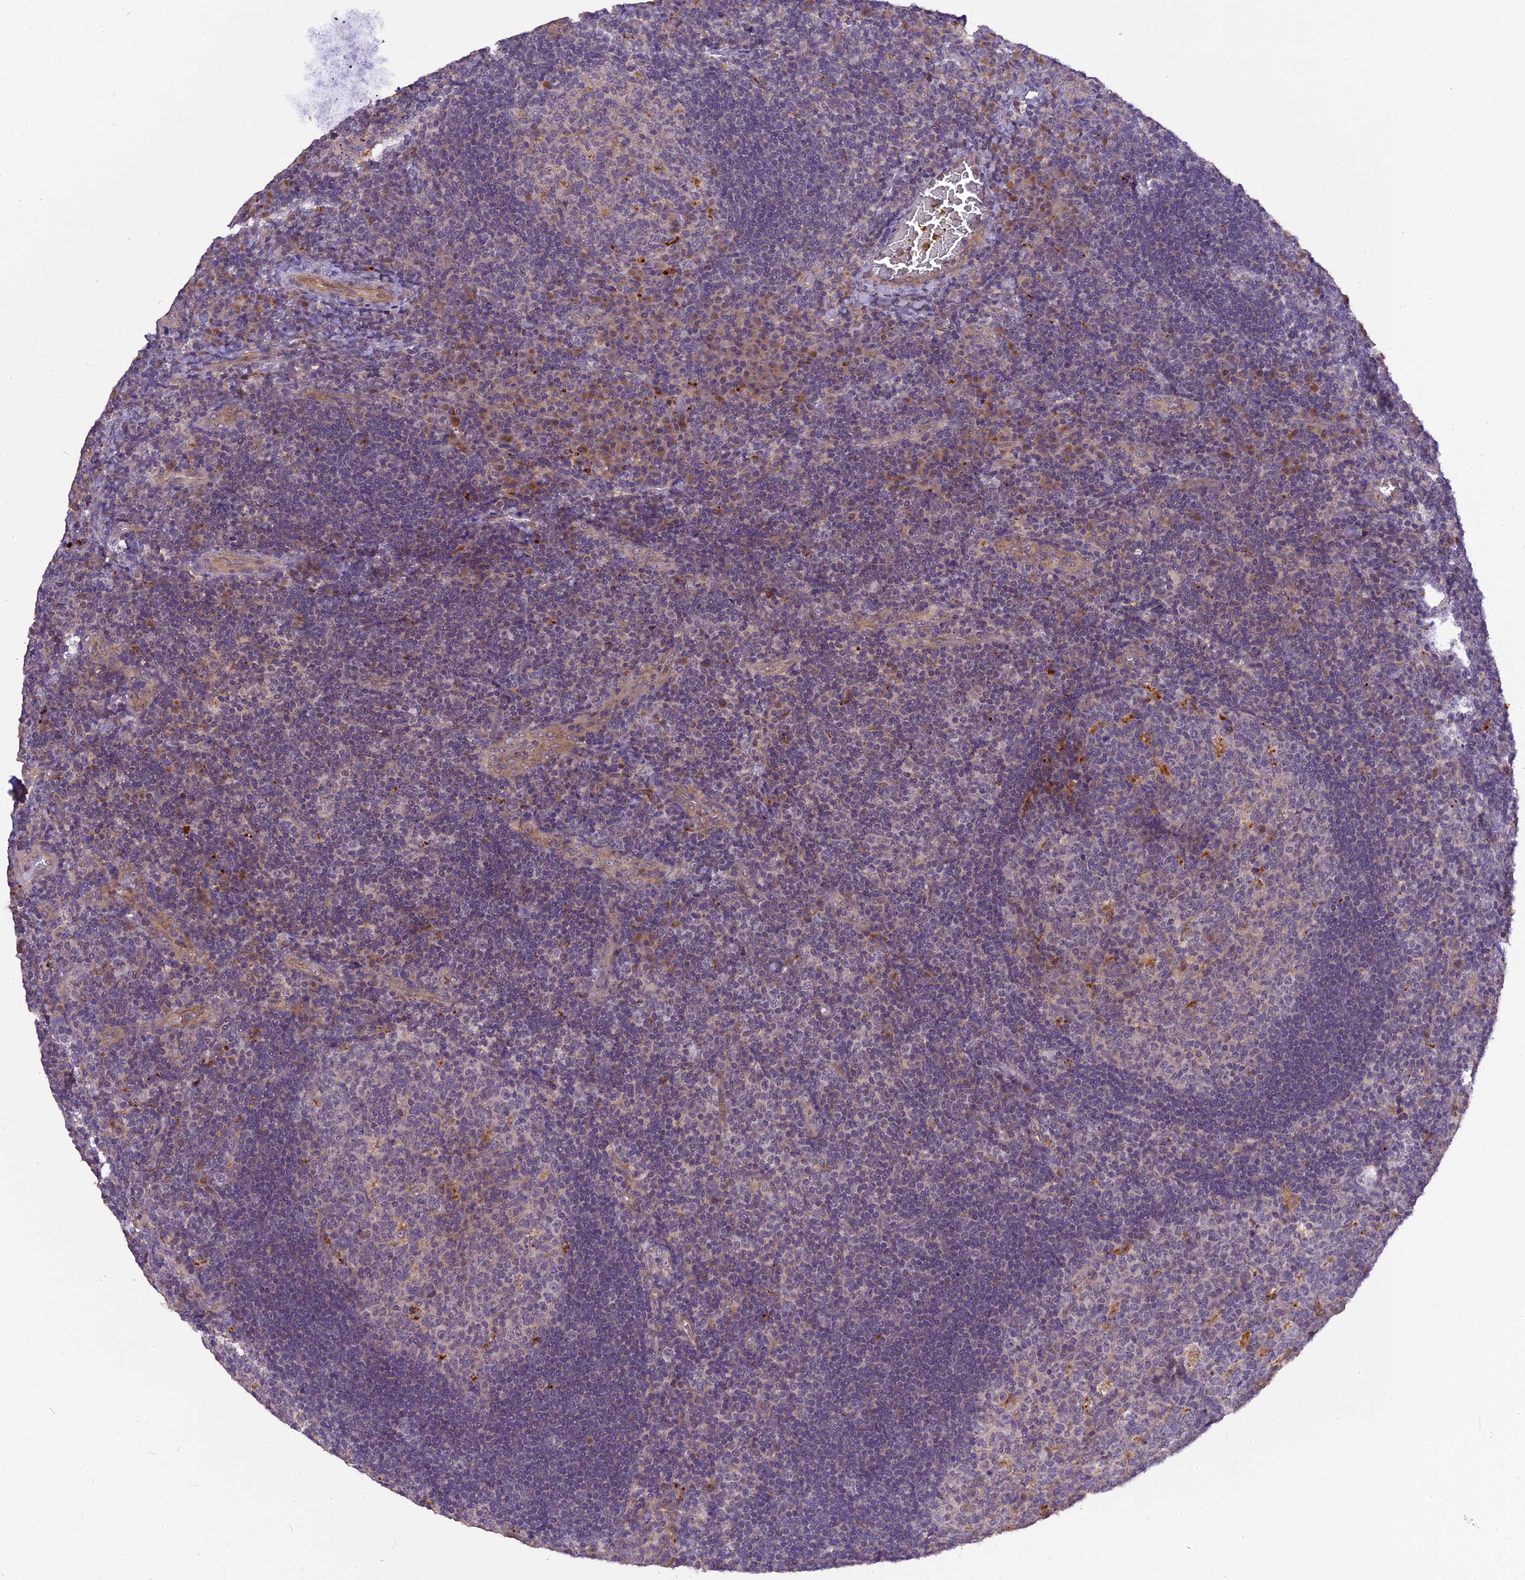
{"staining": {"intensity": "moderate", "quantity": "<25%", "location": "cytoplasmic/membranous"}, "tissue": "tonsil", "cell_type": "Germinal center cells", "image_type": "normal", "snomed": [{"axis": "morphology", "description": "Normal tissue, NOS"}, {"axis": "topography", "description": "Tonsil"}], "caption": "A histopathology image of tonsil stained for a protein exhibits moderate cytoplasmic/membranous brown staining in germinal center cells.", "gene": "FNIP2", "patient": {"sex": "male", "age": 17}}